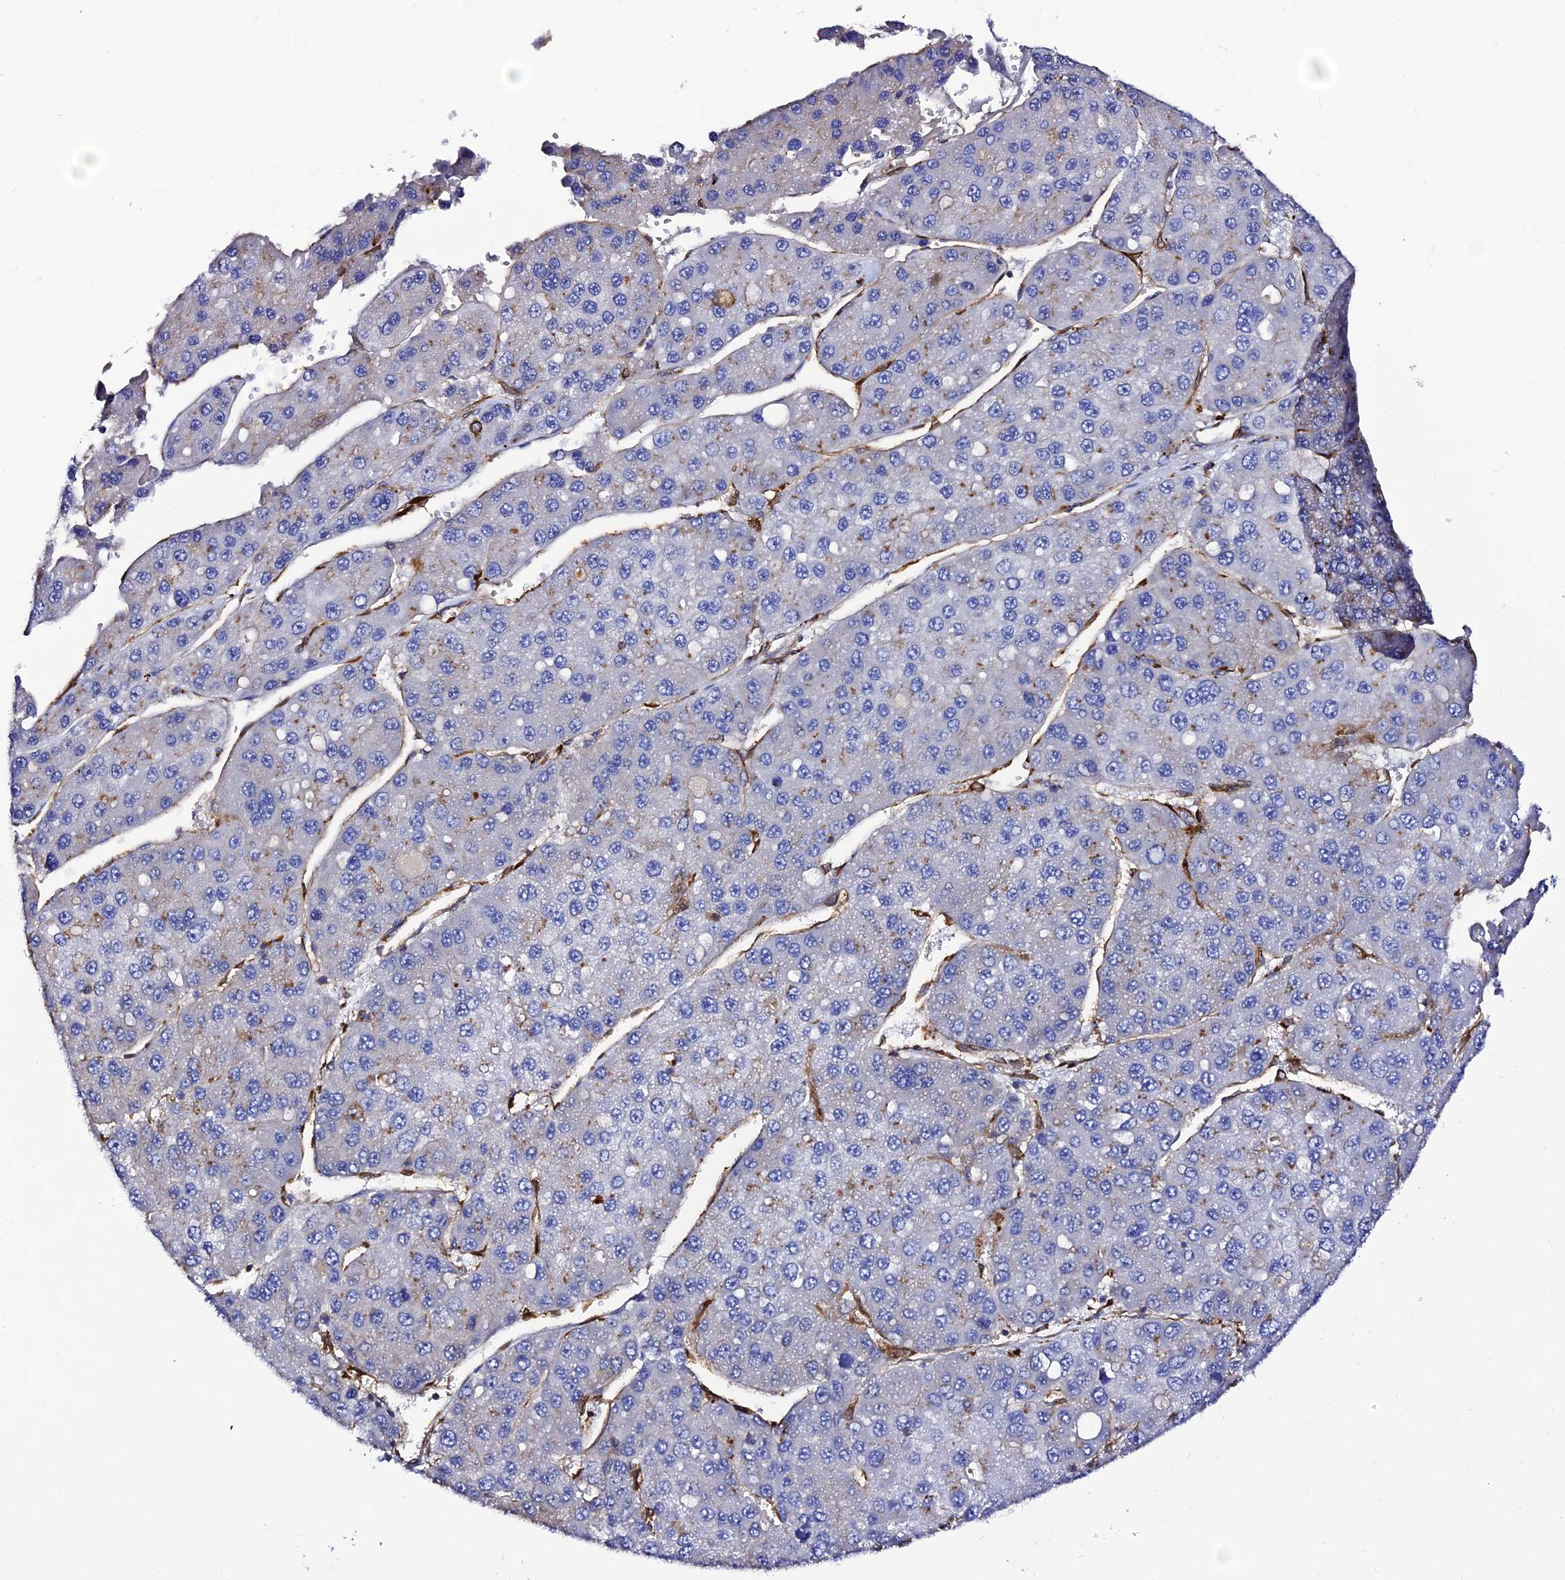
{"staining": {"intensity": "negative", "quantity": "none", "location": "none"}, "tissue": "liver cancer", "cell_type": "Tumor cells", "image_type": "cancer", "snomed": [{"axis": "morphology", "description": "Carcinoma, Hepatocellular, NOS"}, {"axis": "topography", "description": "Liver"}], "caption": "Immunohistochemistry (IHC) of human hepatocellular carcinoma (liver) reveals no positivity in tumor cells.", "gene": "TRPV2", "patient": {"sex": "female", "age": 73}}